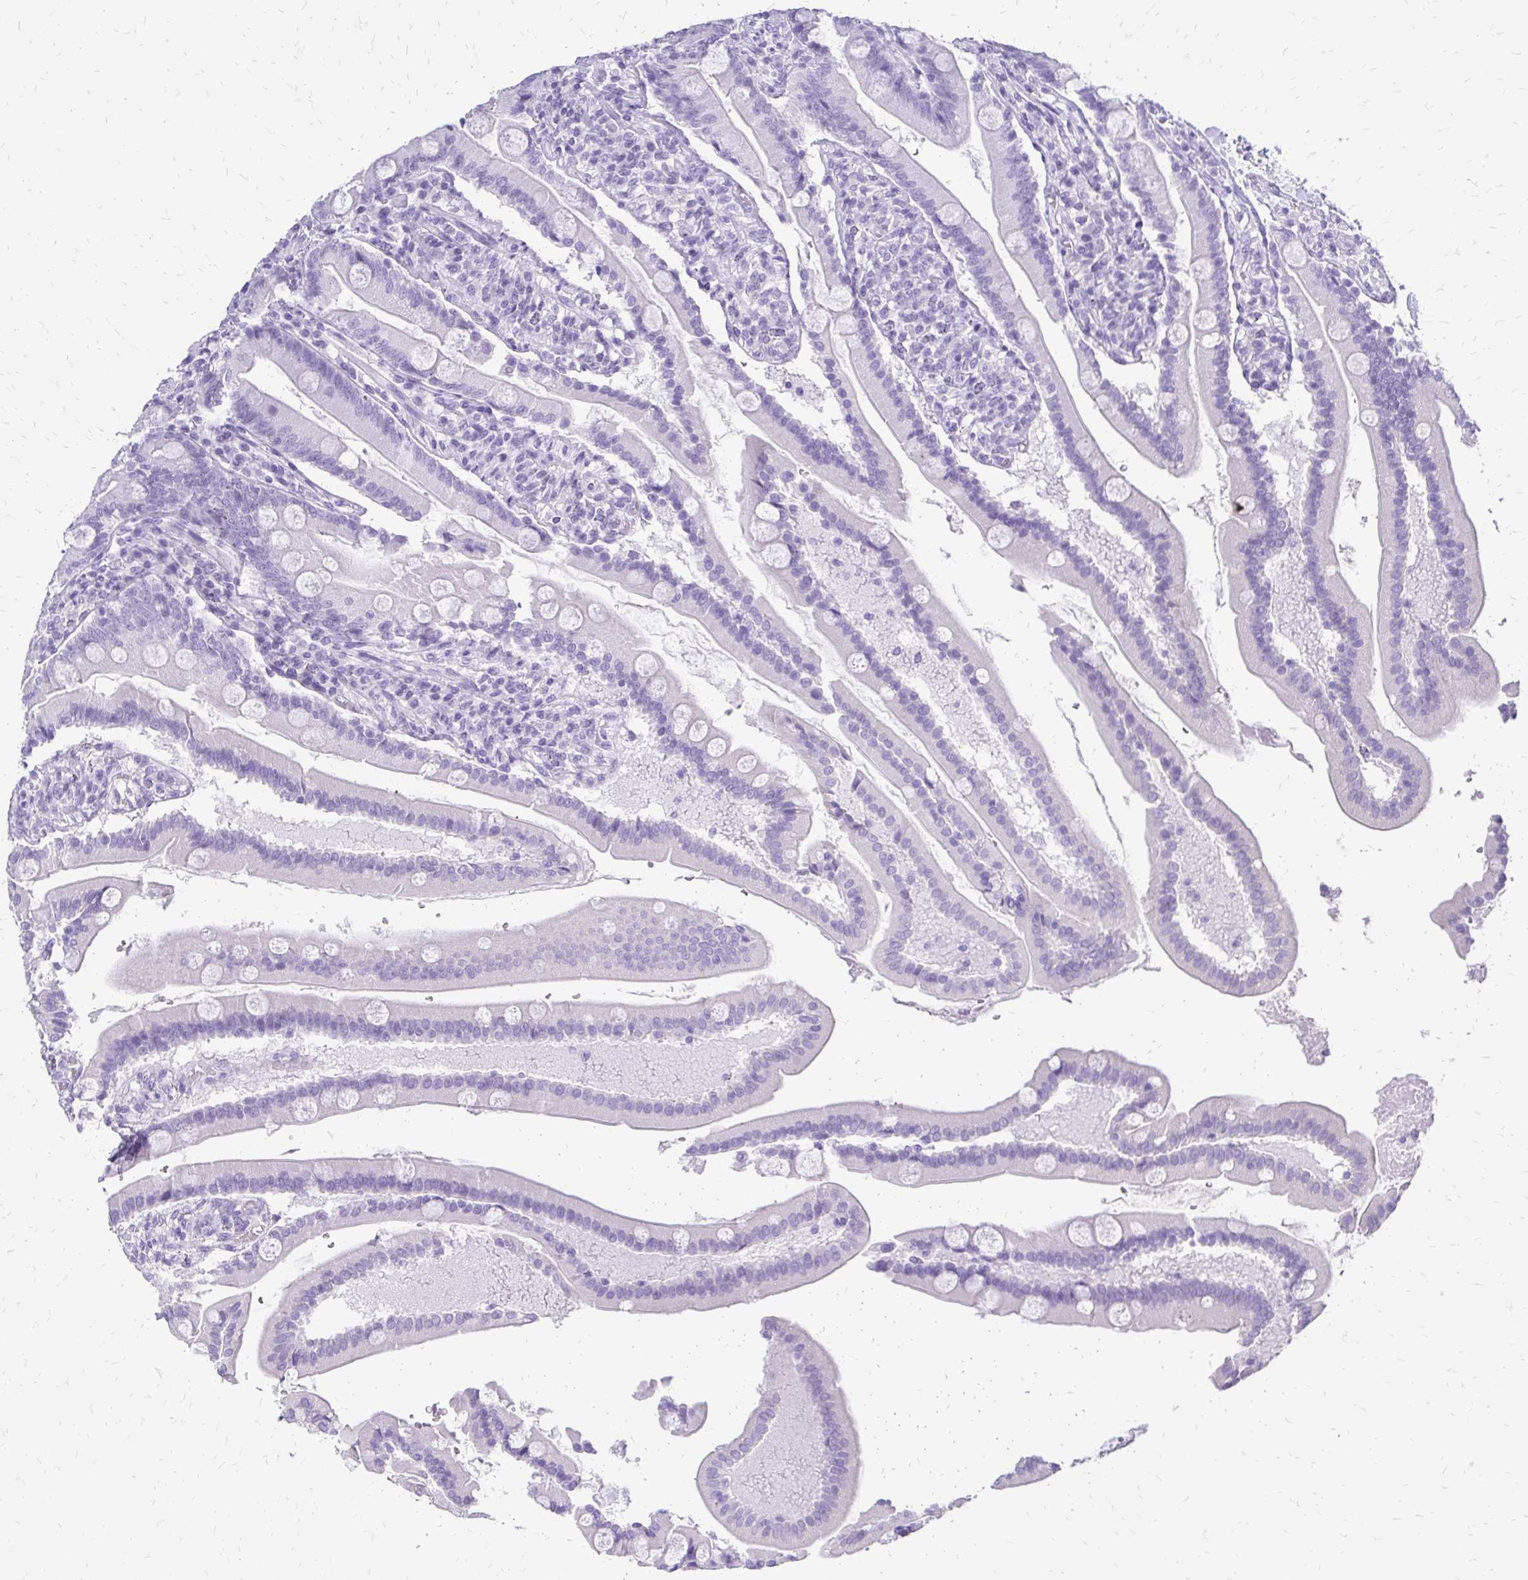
{"staining": {"intensity": "negative", "quantity": "none", "location": "none"}, "tissue": "duodenum", "cell_type": "Glandular cells", "image_type": "normal", "snomed": [{"axis": "morphology", "description": "Normal tissue, NOS"}, {"axis": "topography", "description": "Duodenum"}], "caption": "This photomicrograph is of normal duodenum stained with immunohistochemistry (IHC) to label a protein in brown with the nuclei are counter-stained blue. There is no expression in glandular cells.", "gene": "SLC32A1", "patient": {"sex": "female", "age": 67}}